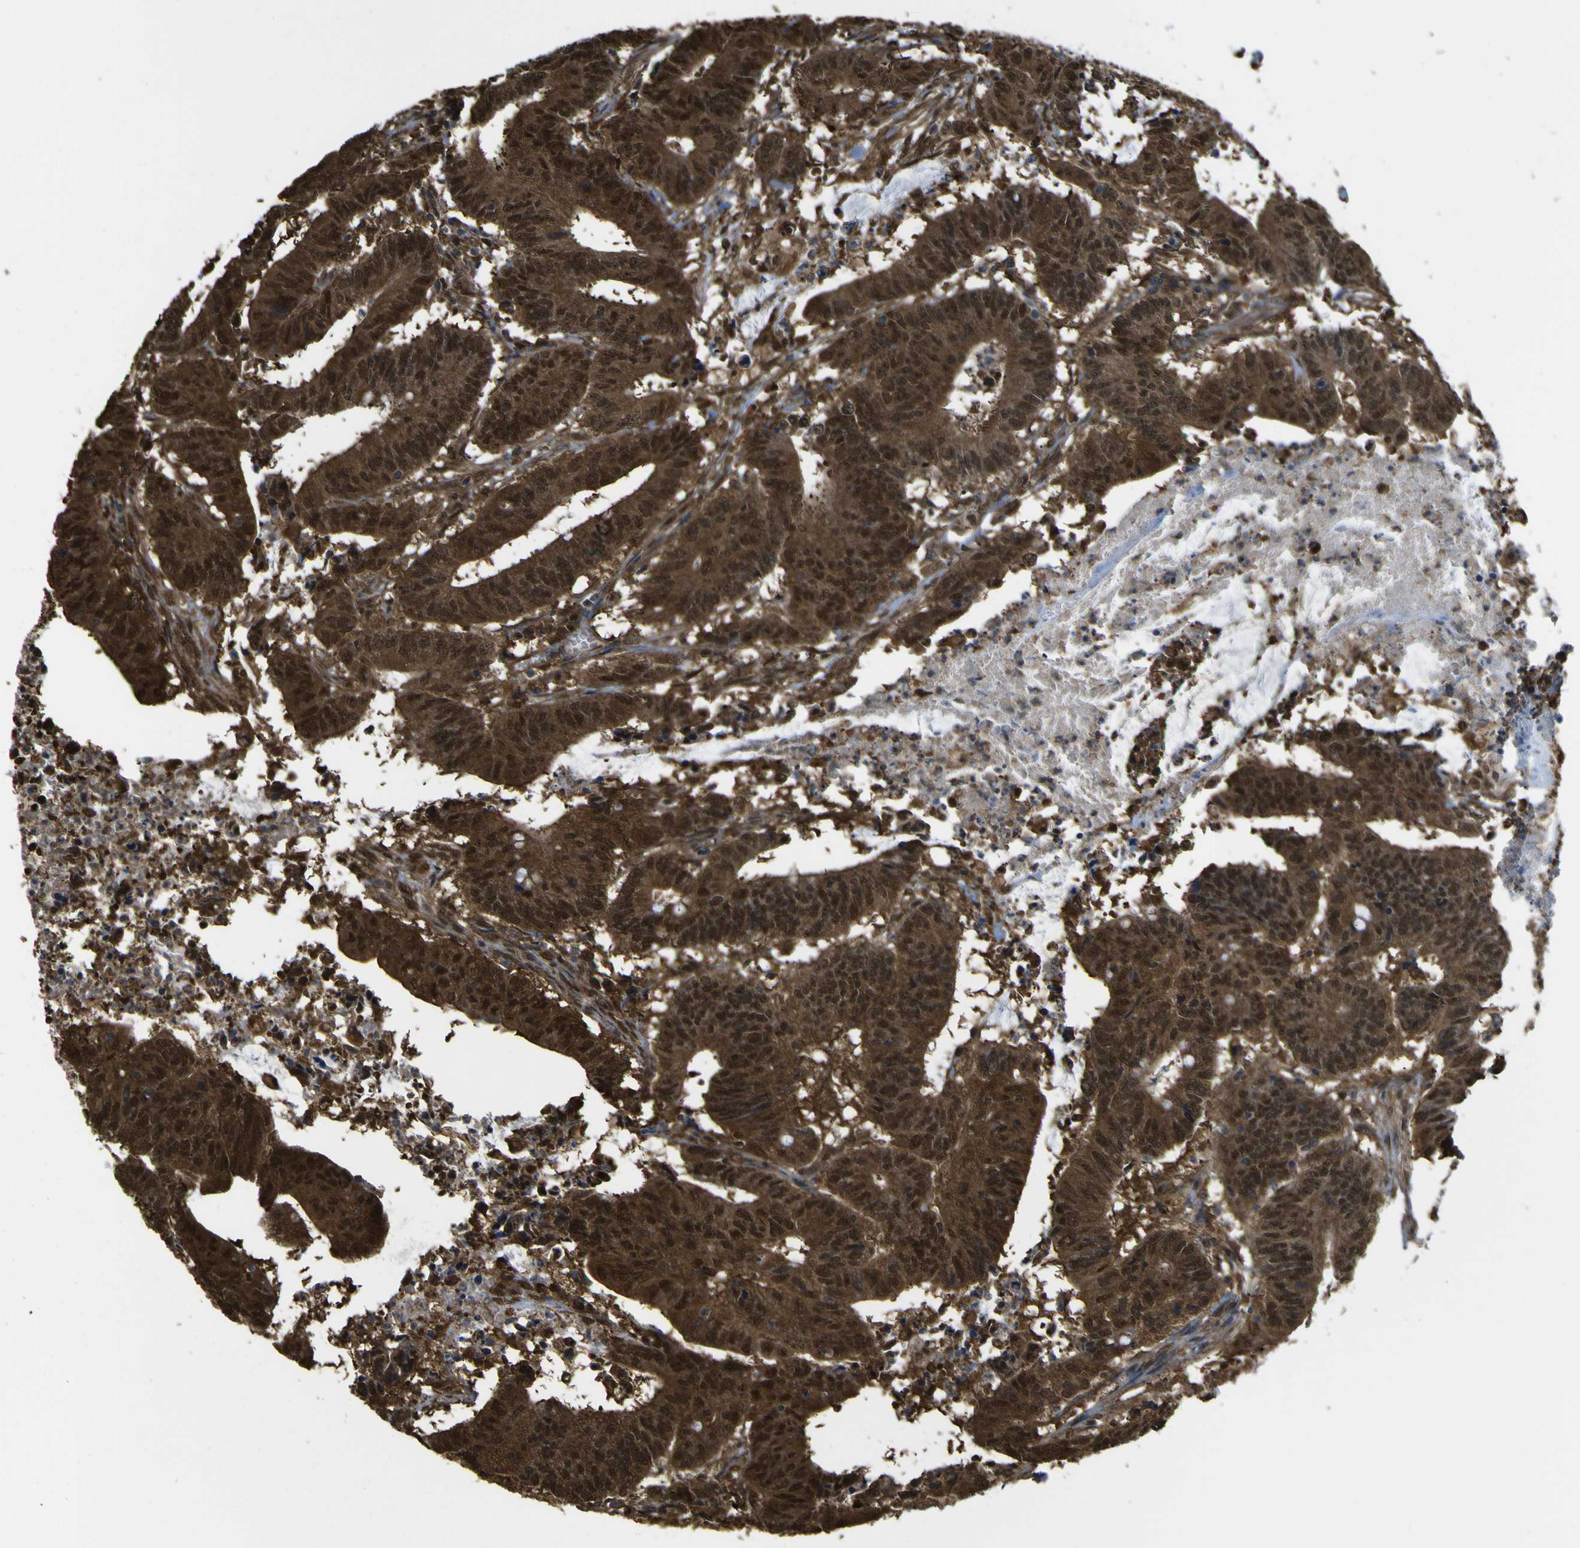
{"staining": {"intensity": "strong", "quantity": ">75%", "location": "cytoplasmic/membranous,nuclear"}, "tissue": "colorectal cancer", "cell_type": "Tumor cells", "image_type": "cancer", "snomed": [{"axis": "morphology", "description": "Adenocarcinoma, NOS"}, {"axis": "topography", "description": "Colon"}], "caption": "Protein staining reveals strong cytoplasmic/membranous and nuclear positivity in about >75% of tumor cells in colorectal cancer (adenocarcinoma).", "gene": "YWHAG", "patient": {"sex": "male", "age": 45}}